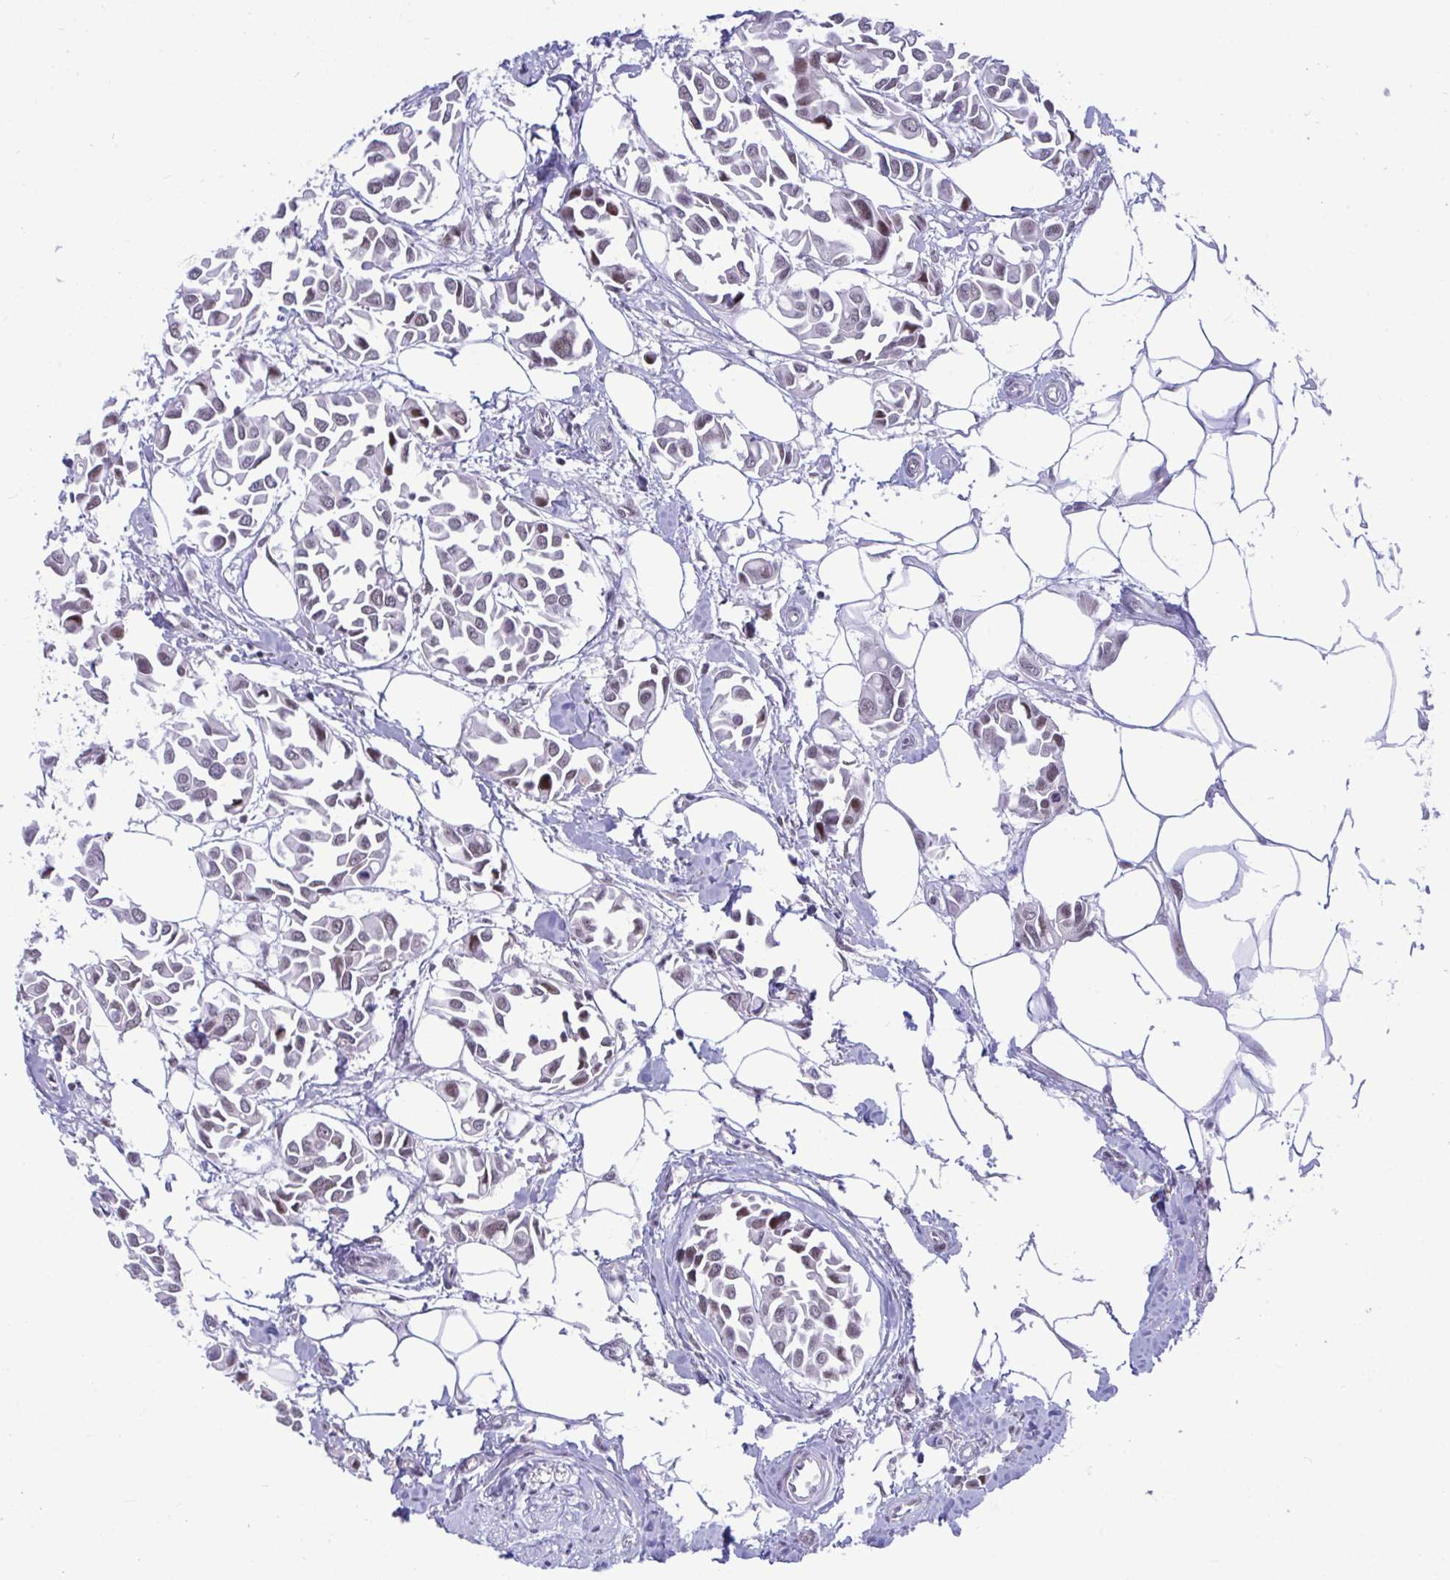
{"staining": {"intensity": "moderate", "quantity": "<25%", "location": "nuclear"}, "tissue": "breast cancer", "cell_type": "Tumor cells", "image_type": "cancer", "snomed": [{"axis": "morphology", "description": "Duct carcinoma"}, {"axis": "topography", "description": "Breast"}], "caption": "Immunohistochemistry (IHC) histopathology image of human breast invasive ductal carcinoma stained for a protein (brown), which displays low levels of moderate nuclear staining in approximately <25% of tumor cells.", "gene": "WBP11", "patient": {"sex": "female", "age": 54}}